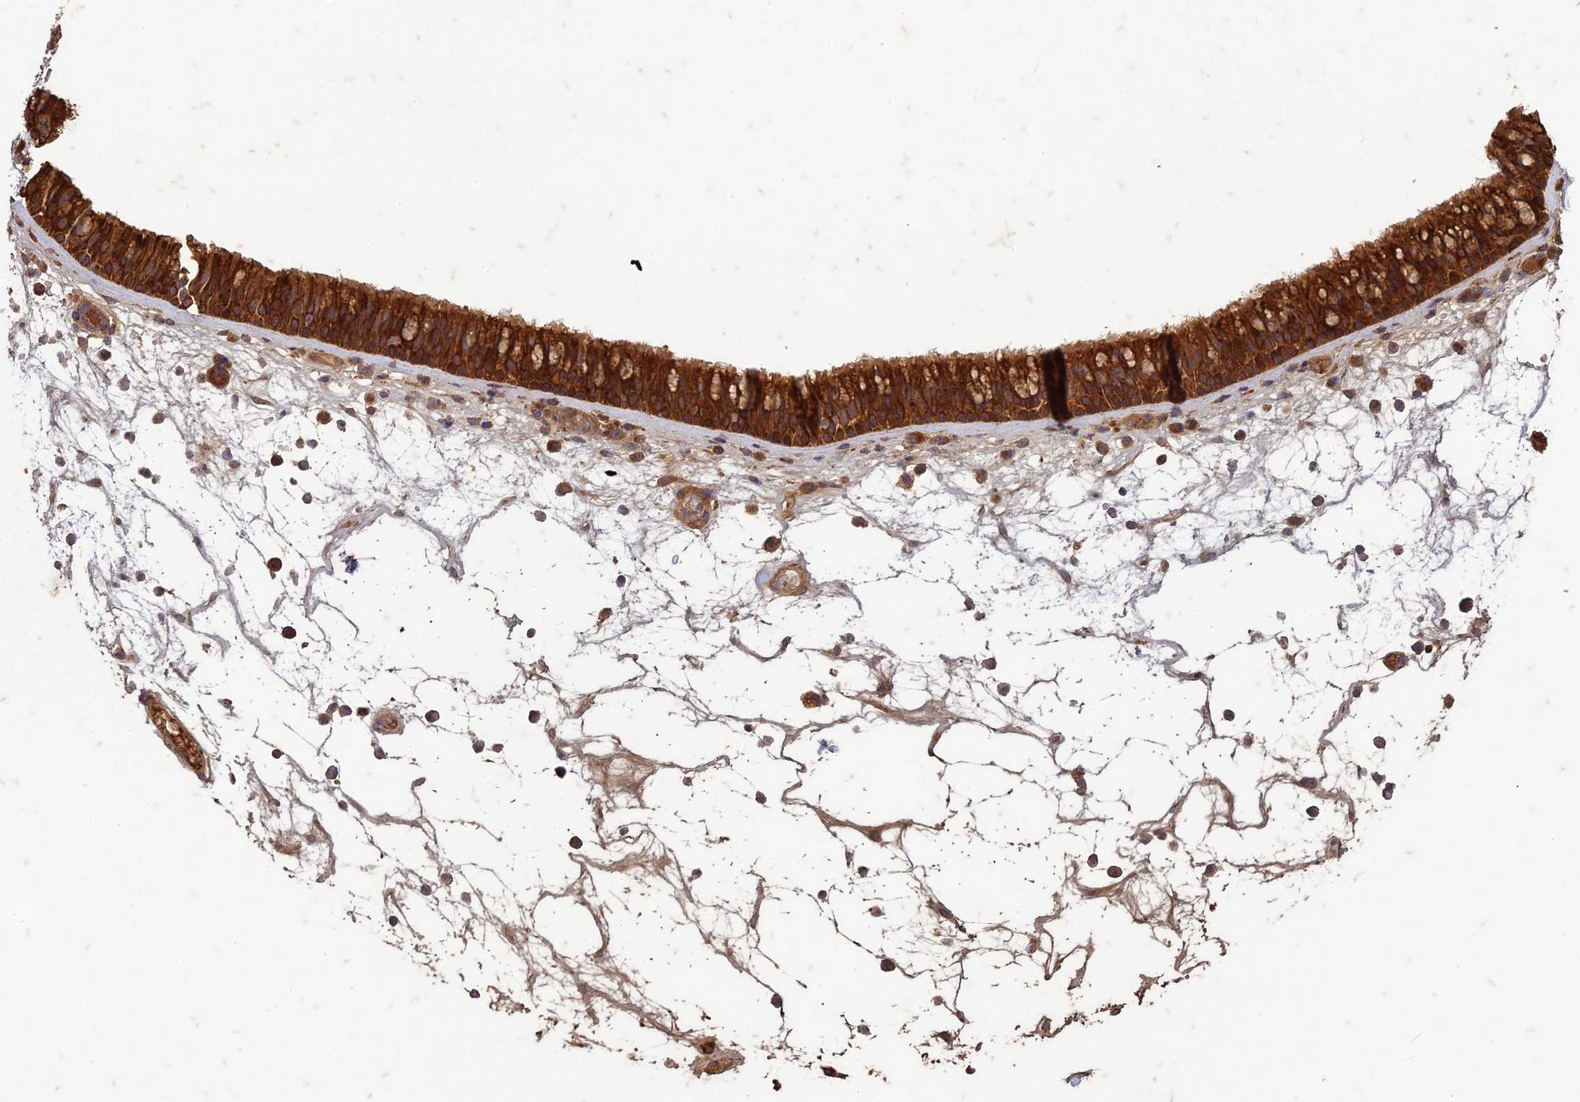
{"staining": {"intensity": "strong", "quantity": ">75%", "location": "cytoplasmic/membranous"}, "tissue": "nasopharynx", "cell_type": "Respiratory epithelial cells", "image_type": "normal", "snomed": [{"axis": "morphology", "description": "Normal tissue, NOS"}, {"axis": "morphology", "description": "Inflammation, NOS"}, {"axis": "morphology", "description": "Malignant melanoma, Metastatic site"}, {"axis": "topography", "description": "Nasopharynx"}], "caption": "Protein staining of unremarkable nasopharynx exhibits strong cytoplasmic/membranous expression in approximately >75% of respiratory epithelial cells. Nuclei are stained in blue.", "gene": "TCF25", "patient": {"sex": "male", "age": 70}}